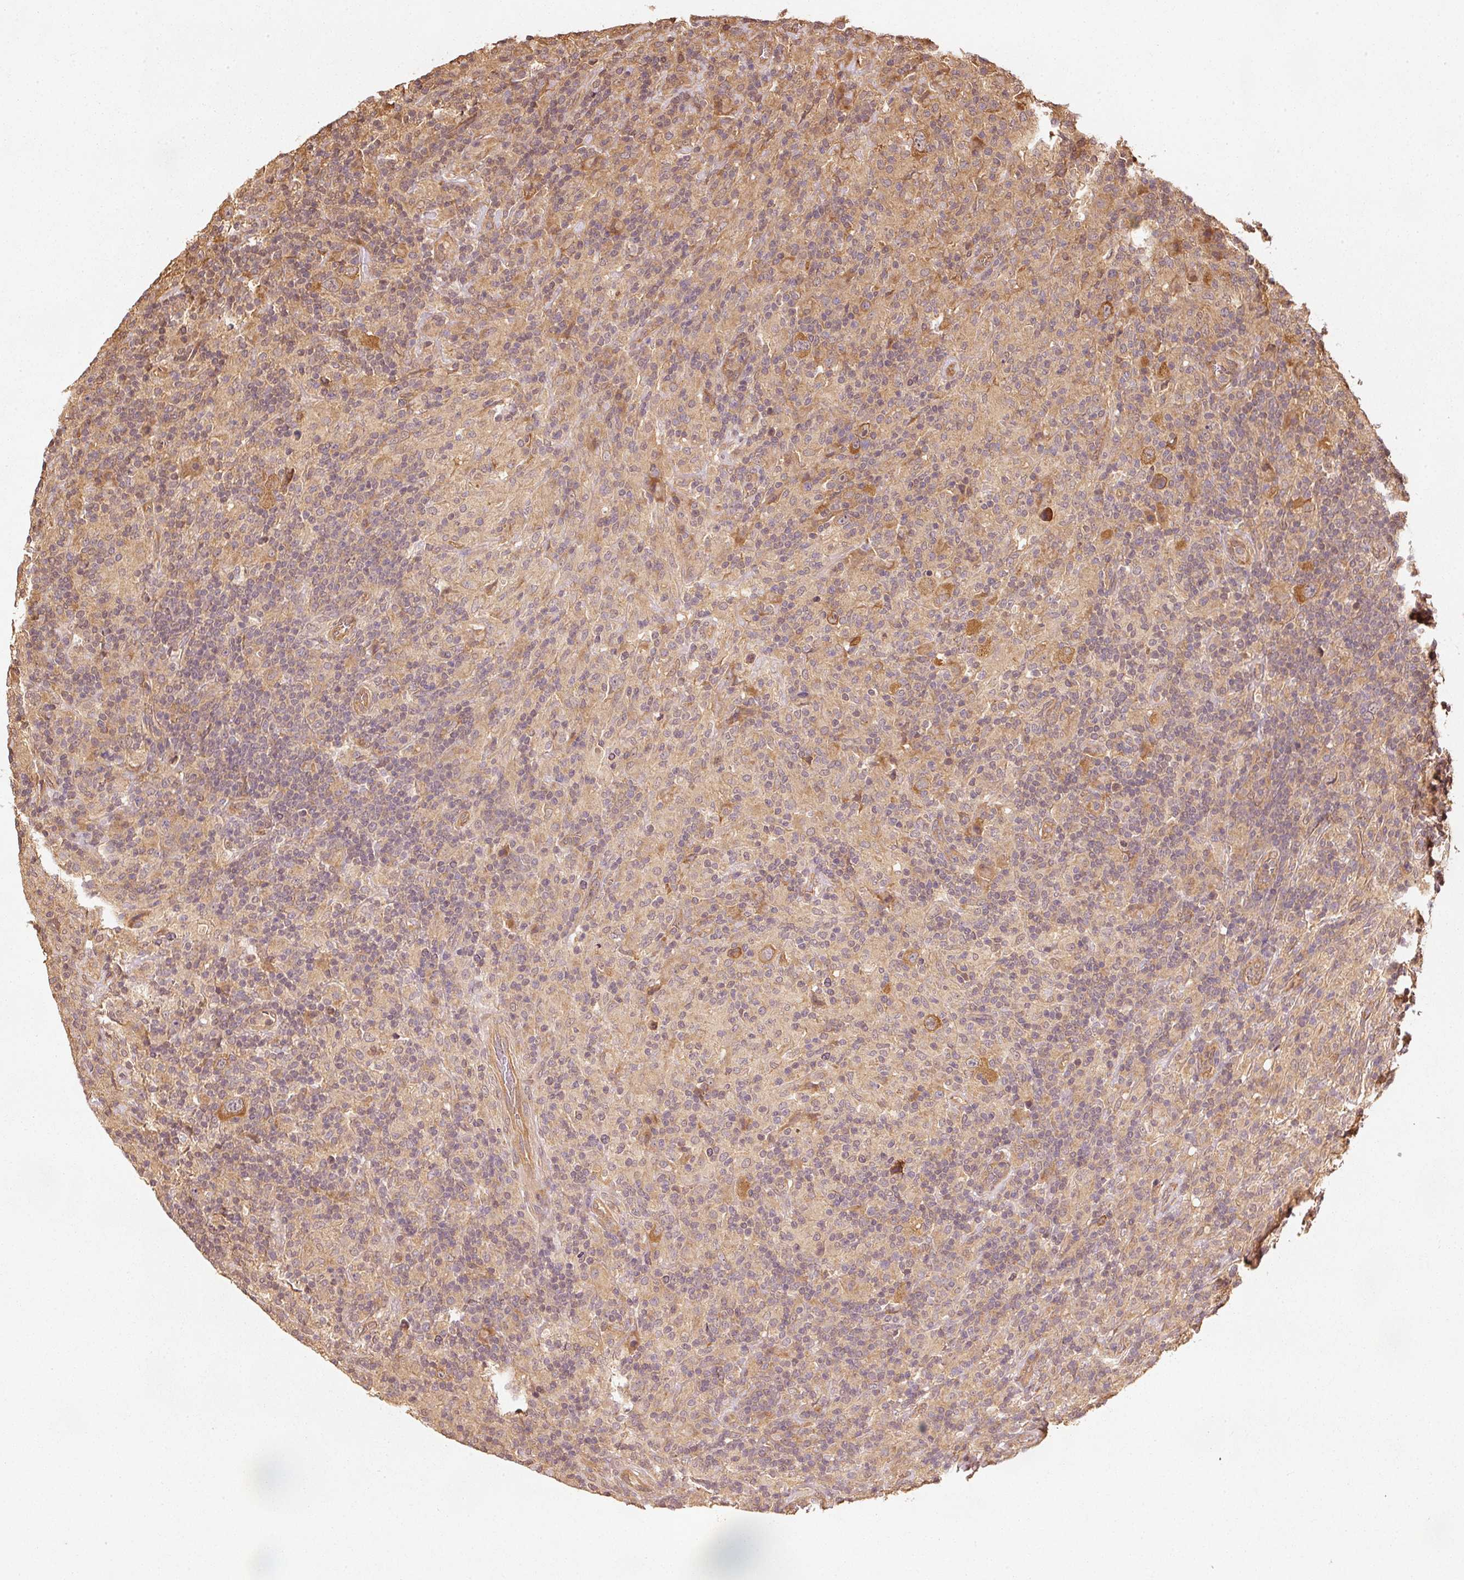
{"staining": {"intensity": "strong", "quantity": ">75%", "location": "cytoplasmic/membranous"}, "tissue": "lymphoma", "cell_type": "Tumor cells", "image_type": "cancer", "snomed": [{"axis": "morphology", "description": "Hodgkin's disease, NOS"}, {"axis": "topography", "description": "Lymph node"}], "caption": "This photomicrograph demonstrates lymphoma stained with immunohistochemistry to label a protein in brown. The cytoplasmic/membranous of tumor cells show strong positivity for the protein. Nuclei are counter-stained blue.", "gene": "STAU1", "patient": {"sex": "male", "age": 70}}